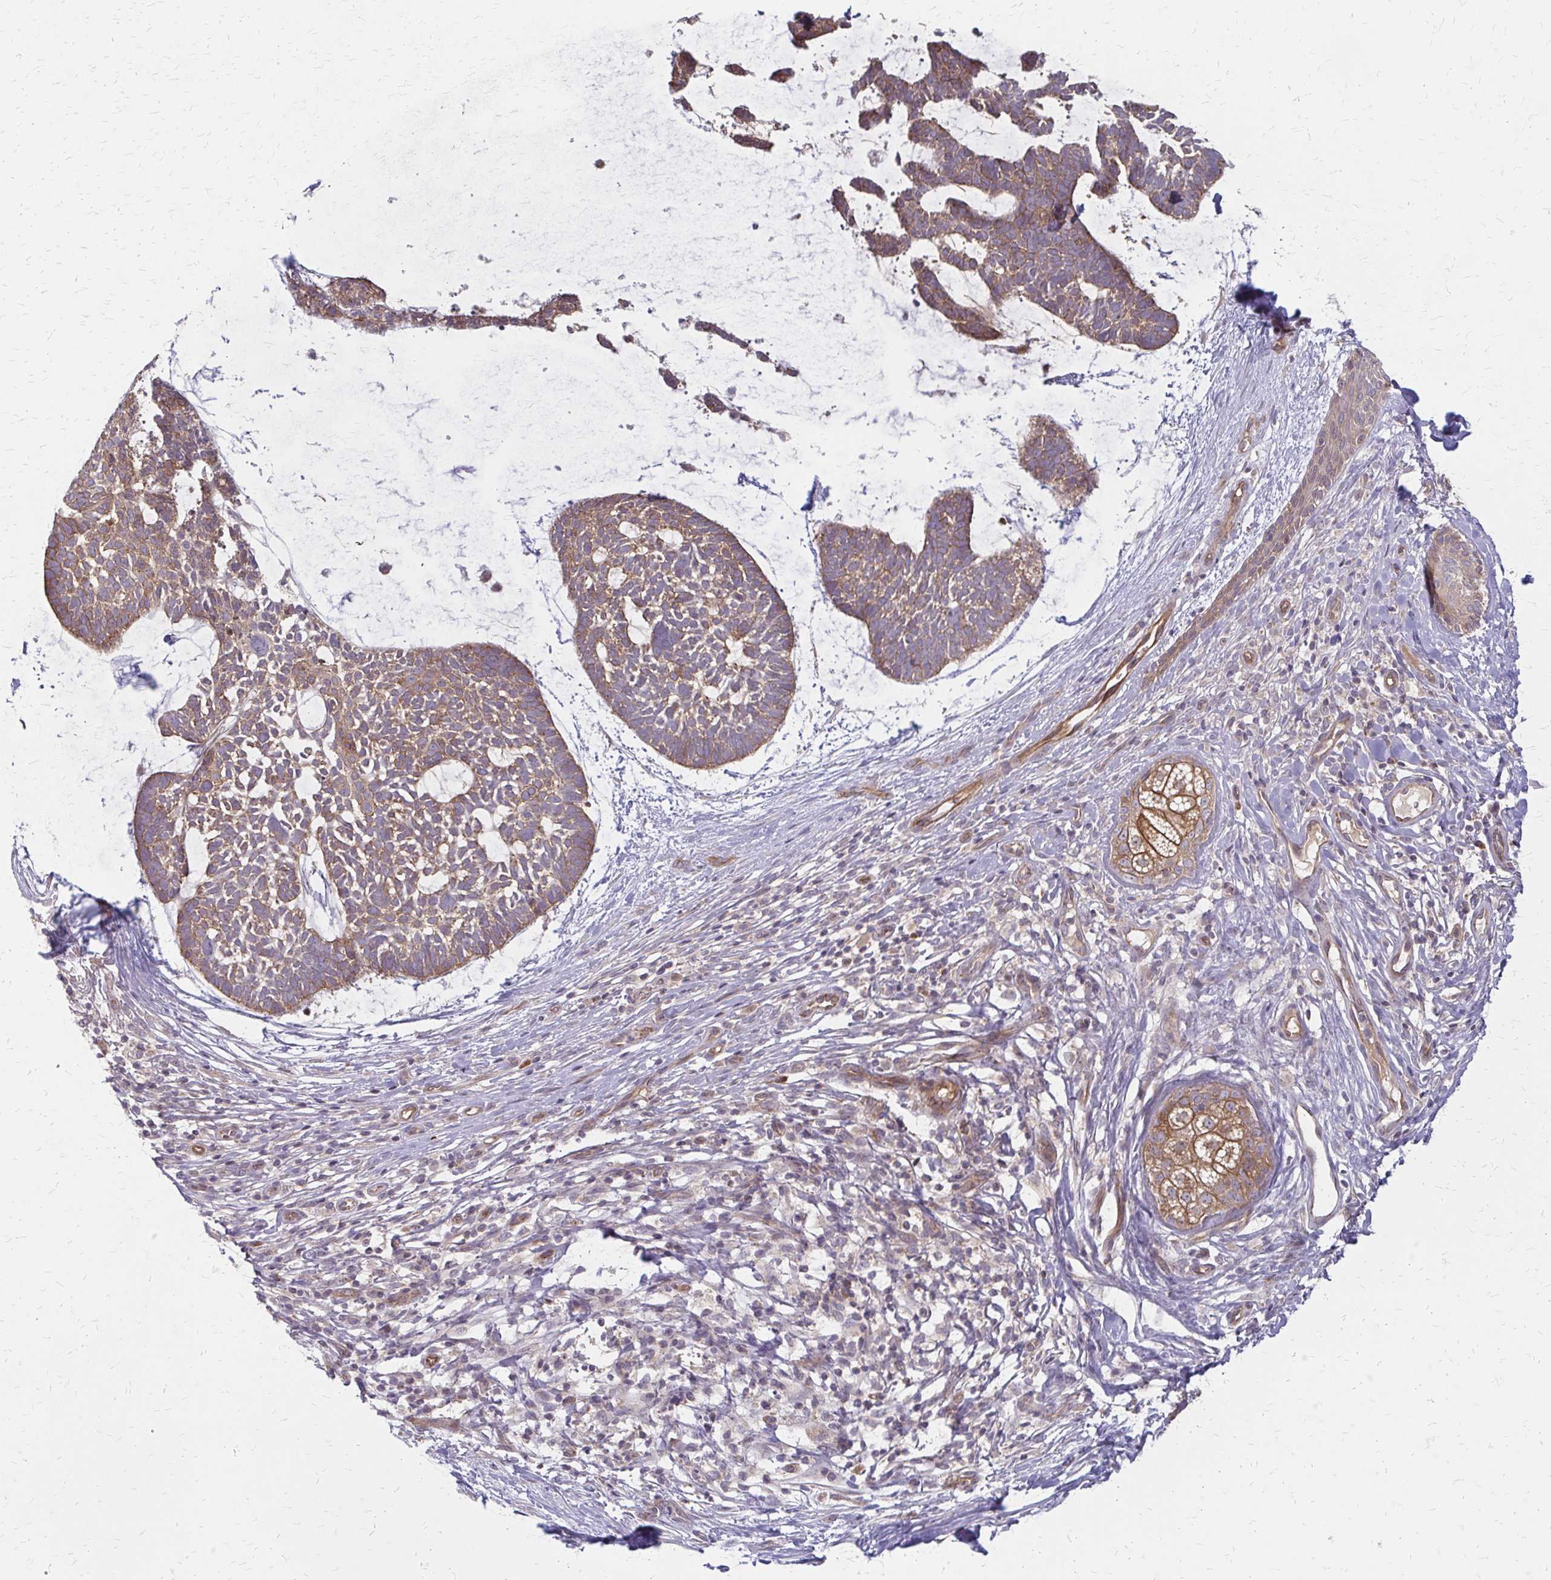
{"staining": {"intensity": "moderate", "quantity": ">75%", "location": "cytoplasmic/membranous"}, "tissue": "skin cancer", "cell_type": "Tumor cells", "image_type": "cancer", "snomed": [{"axis": "morphology", "description": "Basal cell carcinoma"}, {"axis": "topography", "description": "Skin"}], "caption": "Protein staining by immunohistochemistry displays moderate cytoplasmic/membranous positivity in about >75% of tumor cells in basal cell carcinoma (skin). Using DAB (3,3'-diaminobenzidine) (brown) and hematoxylin (blue) stains, captured at high magnification using brightfield microscopy.", "gene": "ZNF383", "patient": {"sex": "male", "age": 64}}